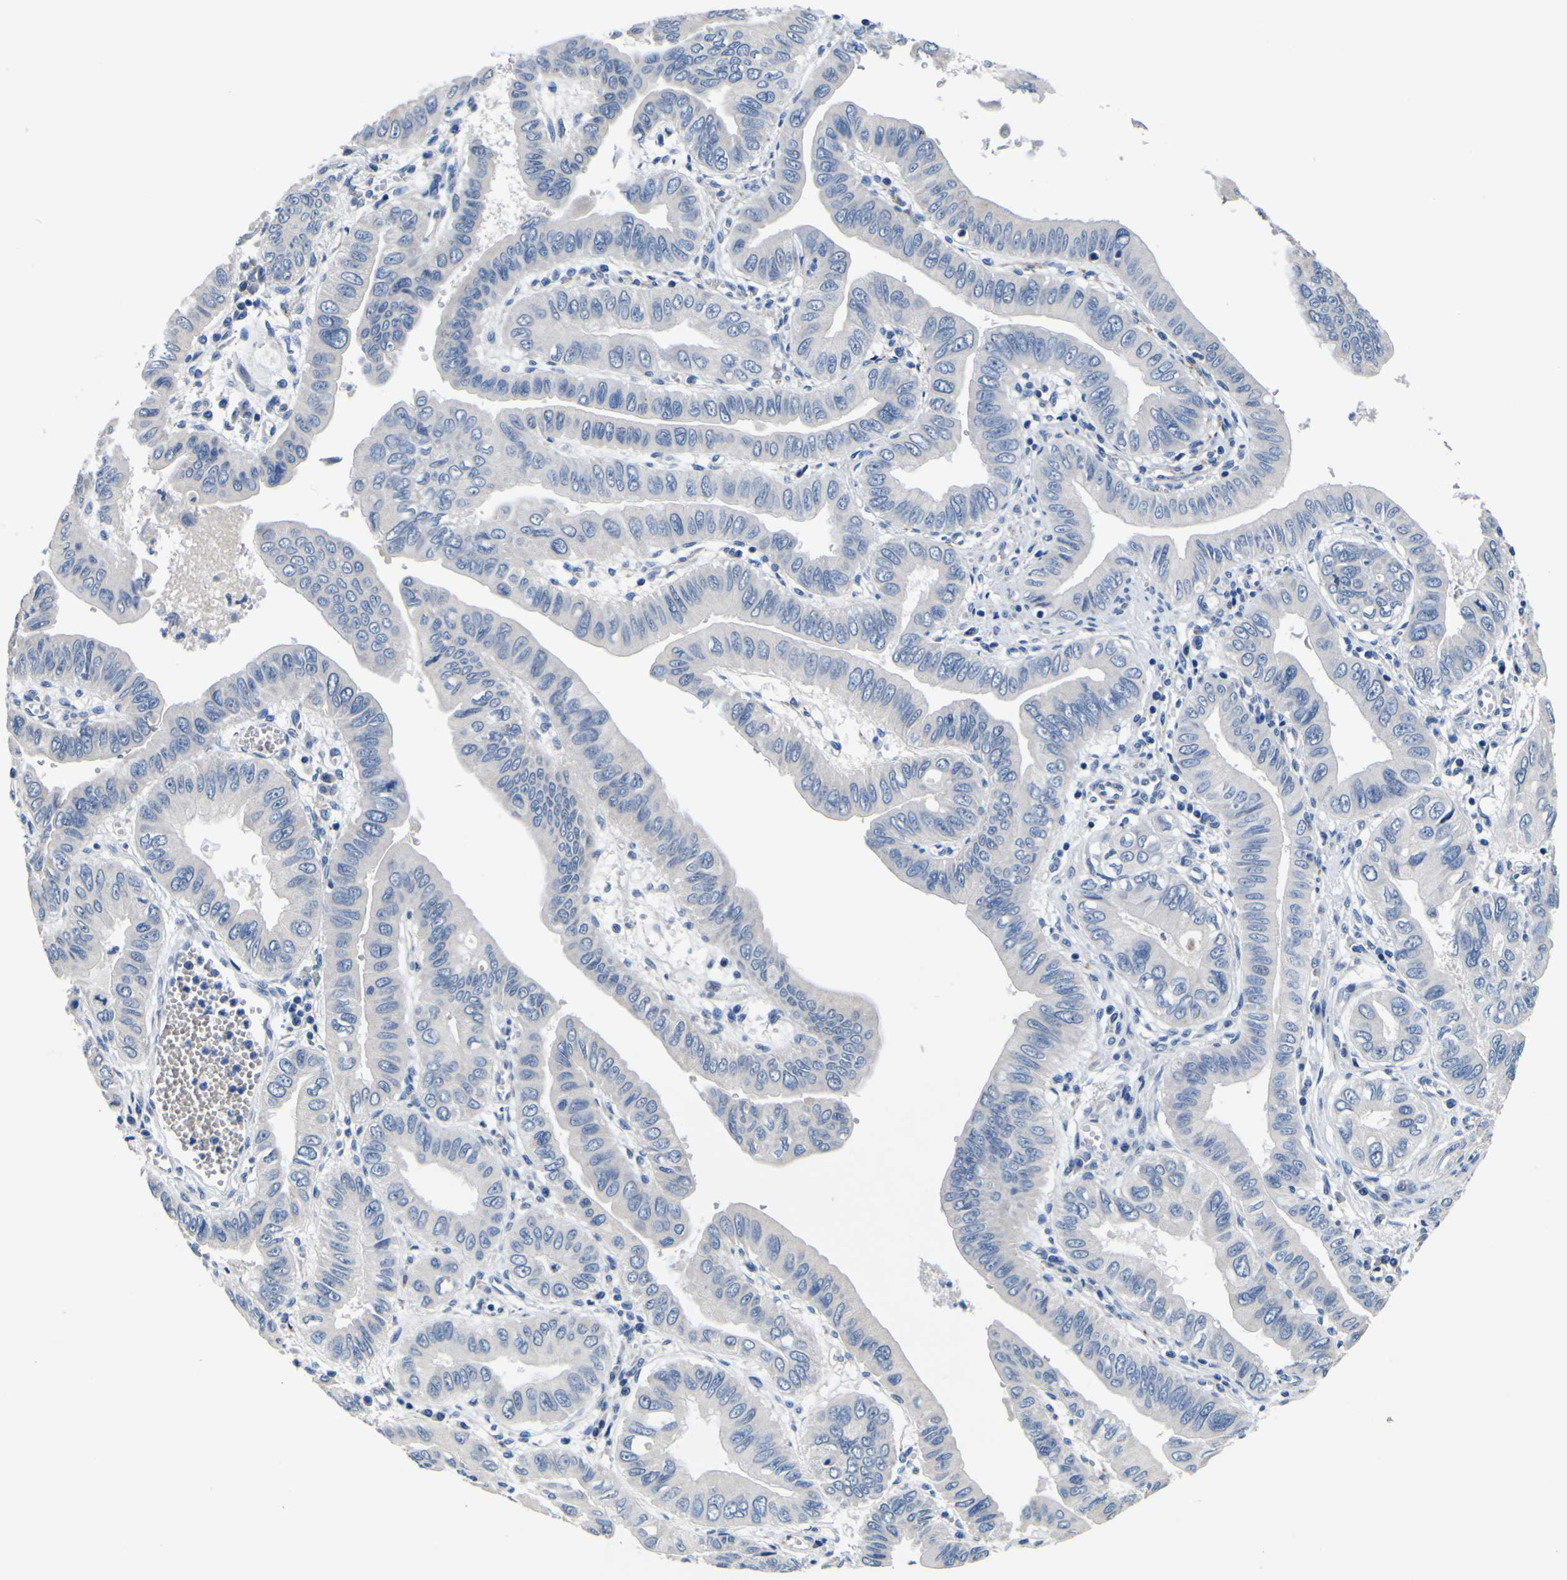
{"staining": {"intensity": "negative", "quantity": "none", "location": "none"}, "tissue": "pancreatic cancer", "cell_type": "Tumor cells", "image_type": "cancer", "snomed": [{"axis": "morphology", "description": "Normal tissue, NOS"}, {"axis": "topography", "description": "Lymph node"}], "caption": "Immunohistochemical staining of human pancreatic cancer exhibits no significant staining in tumor cells.", "gene": "AGAP3", "patient": {"sex": "male", "age": 50}}